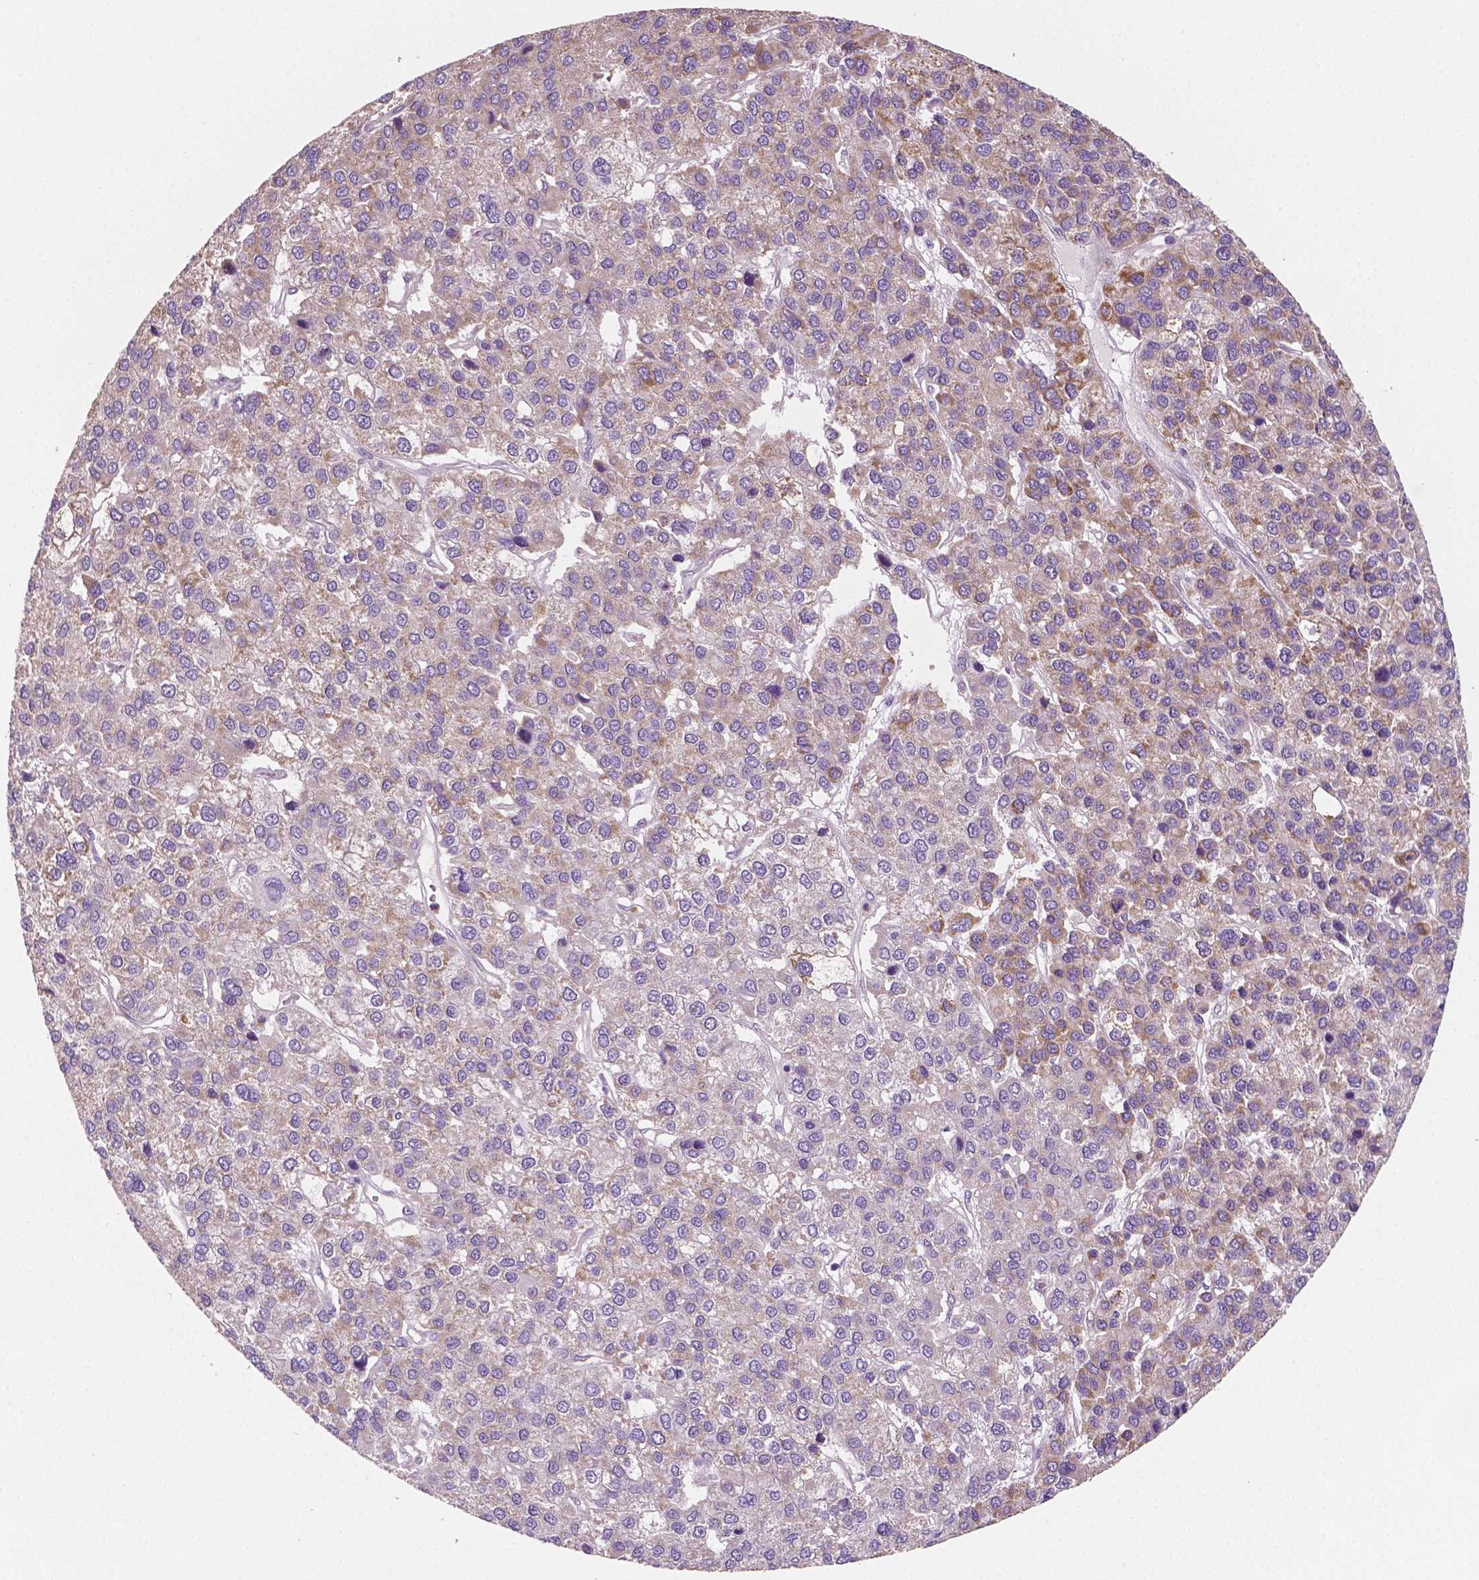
{"staining": {"intensity": "moderate", "quantity": "25%-75%", "location": "cytoplasmic/membranous"}, "tissue": "liver cancer", "cell_type": "Tumor cells", "image_type": "cancer", "snomed": [{"axis": "morphology", "description": "Carcinoma, Hepatocellular, NOS"}, {"axis": "topography", "description": "Liver"}], "caption": "Liver cancer stained with immunohistochemistry demonstrates moderate cytoplasmic/membranous staining in approximately 25%-75% of tumor cells. (brown staining indicates protein expression, while blue staining denotes nuclei).", "gene": "PTX3", "patient": {"sex": "female", "age": 41}}